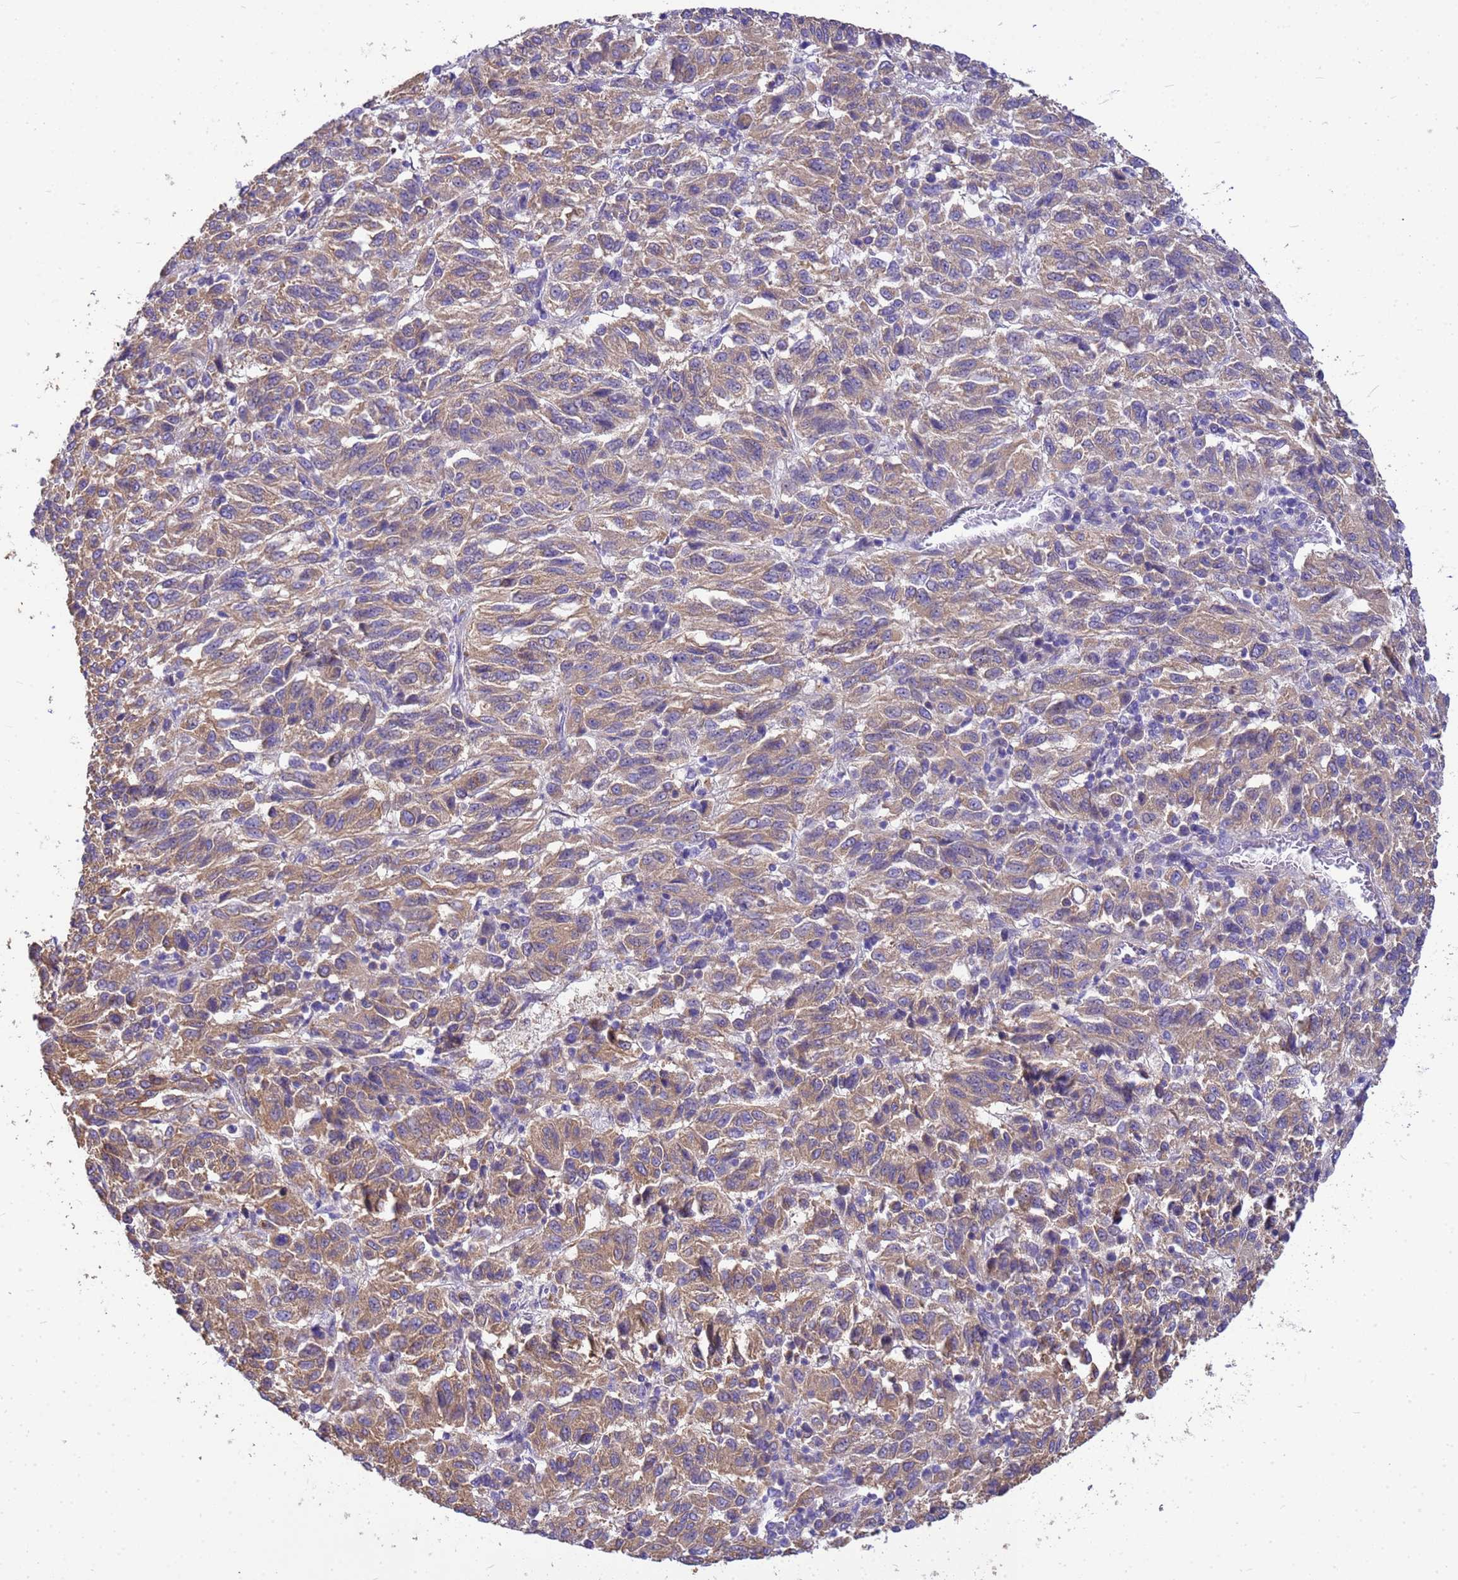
{"staining": {"intensity": "weak", "quantity": ">75%", "location": "cytoplasmic/membranous"}, "tissue": "melanoma", "cell_type": "Tumor cells", "image_type": "cancer", "snomed": [{"axis": "morphology", "description": "Malignant melanoma, Metastatic site"}, {"axis": "topography", "description": "Lung"}], "caption": "Malignant melanoma (metastatic site) stained for a protein shows weak cytoplasmic/membranous positivity in tumor cells. (Stains: DAB in brown, nuclei in blue, Microscopy: brightfield microscopy at high magnification).", "gene": "TUBB1", "patient": {"sex": "male", "age": 64}}